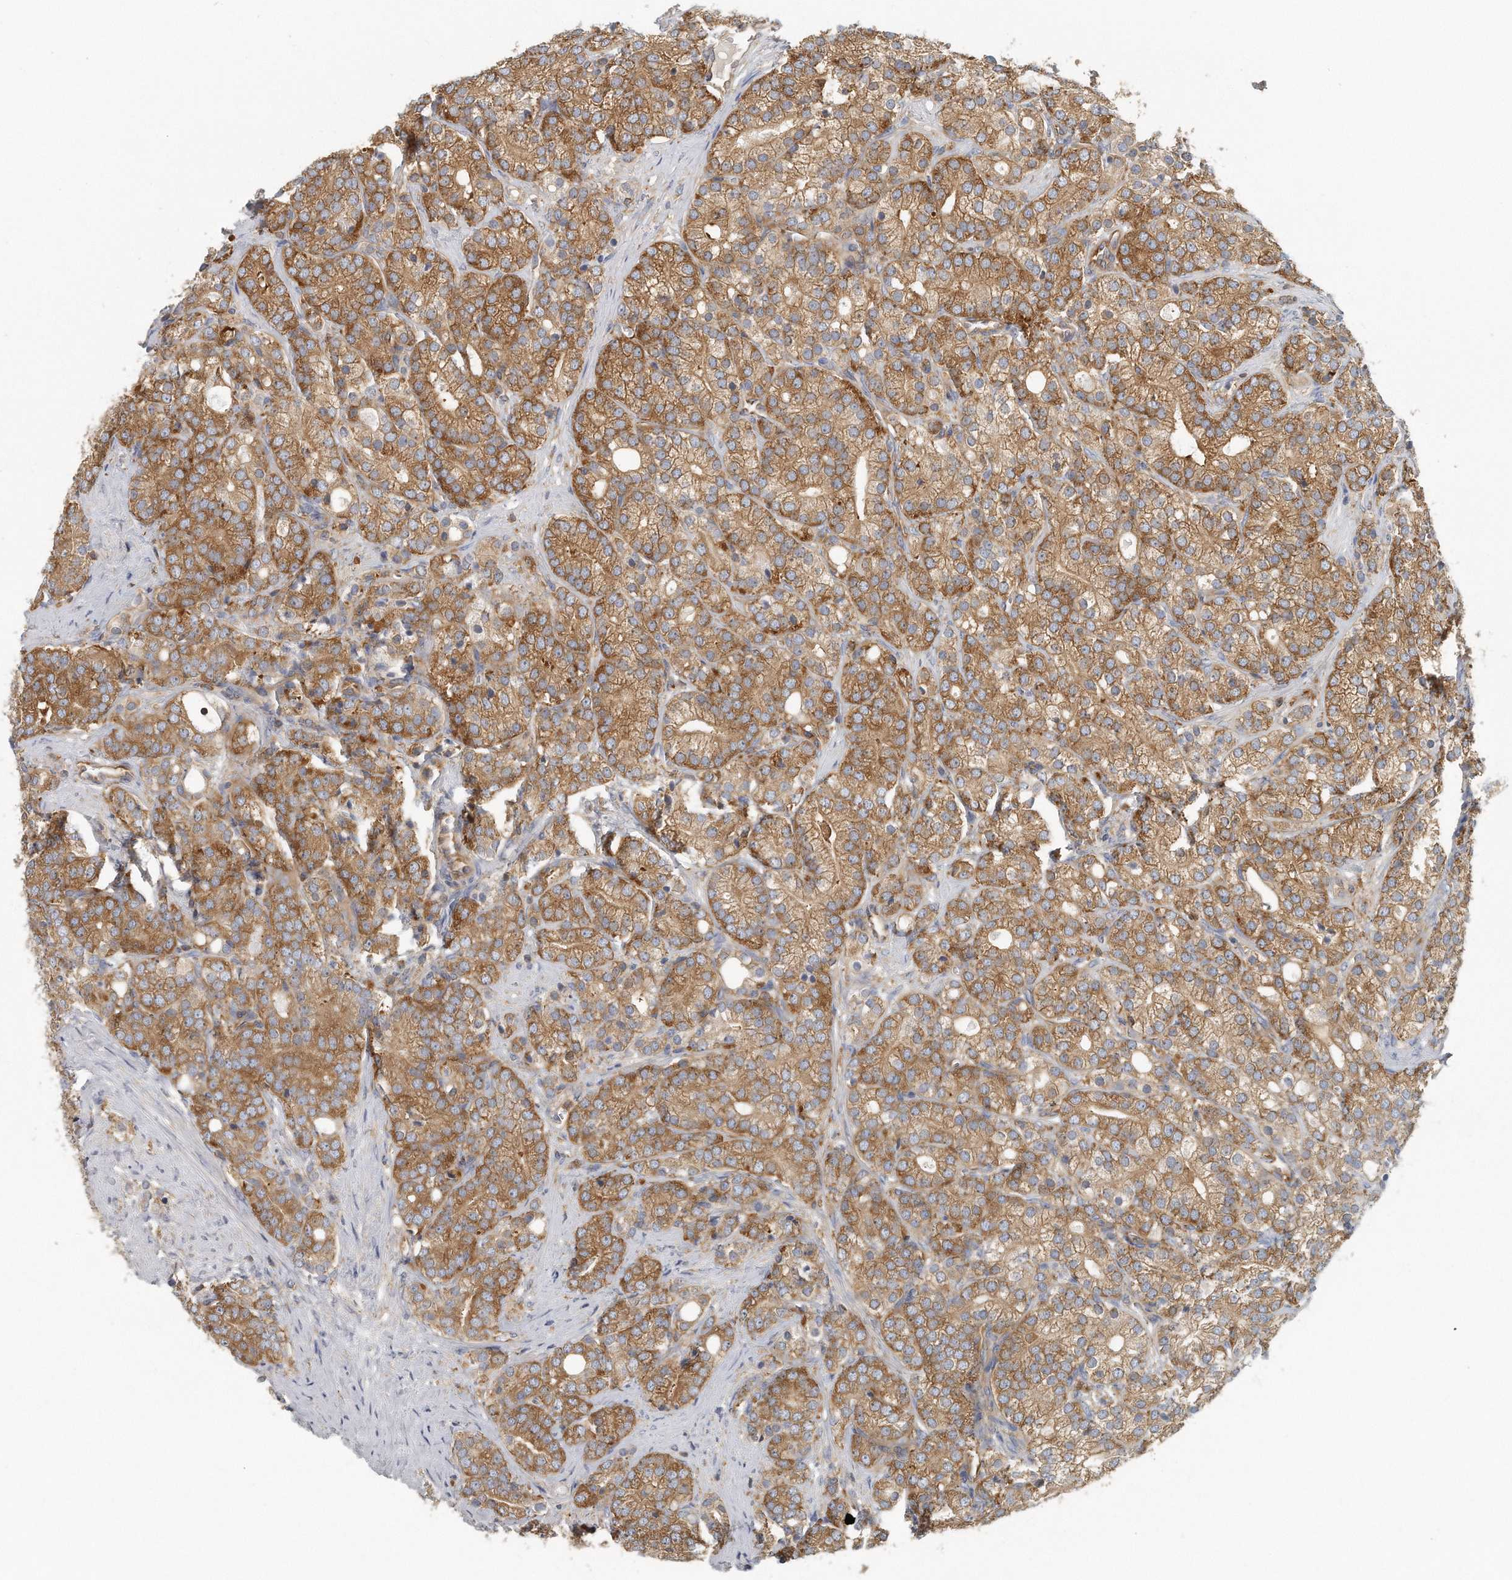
{"staining": {"intensity": "moderate", "quantity": ">75%", "location": "cytoplasmic/membranous"}, "tissue": "prostate cancer", "cell_type": "Tumor cells", "image_type": "cancer", "snomed": [{"axis": "morphology", "description": "Adenocarcinoma, High grade"}, {"axis": "topography", "description": "Prostate"}], "caption": "High-magnification brightfield microscopy of prostate adenocarcinoma (high-grade) stained with DAB (brown) and counterstained with hematoxylin (blue). tumor cells exhibit moderate cytoplasmic/membranous expression is identified in about>75% of cells. (Stains: DAB (3,3'-diaminobenzidine) in brown, nuclei in blue, Microscopy: brightfield microscopy at high magnification).", "gene": "EIF3I", "patient": {"sex": "male", "age": 57}}